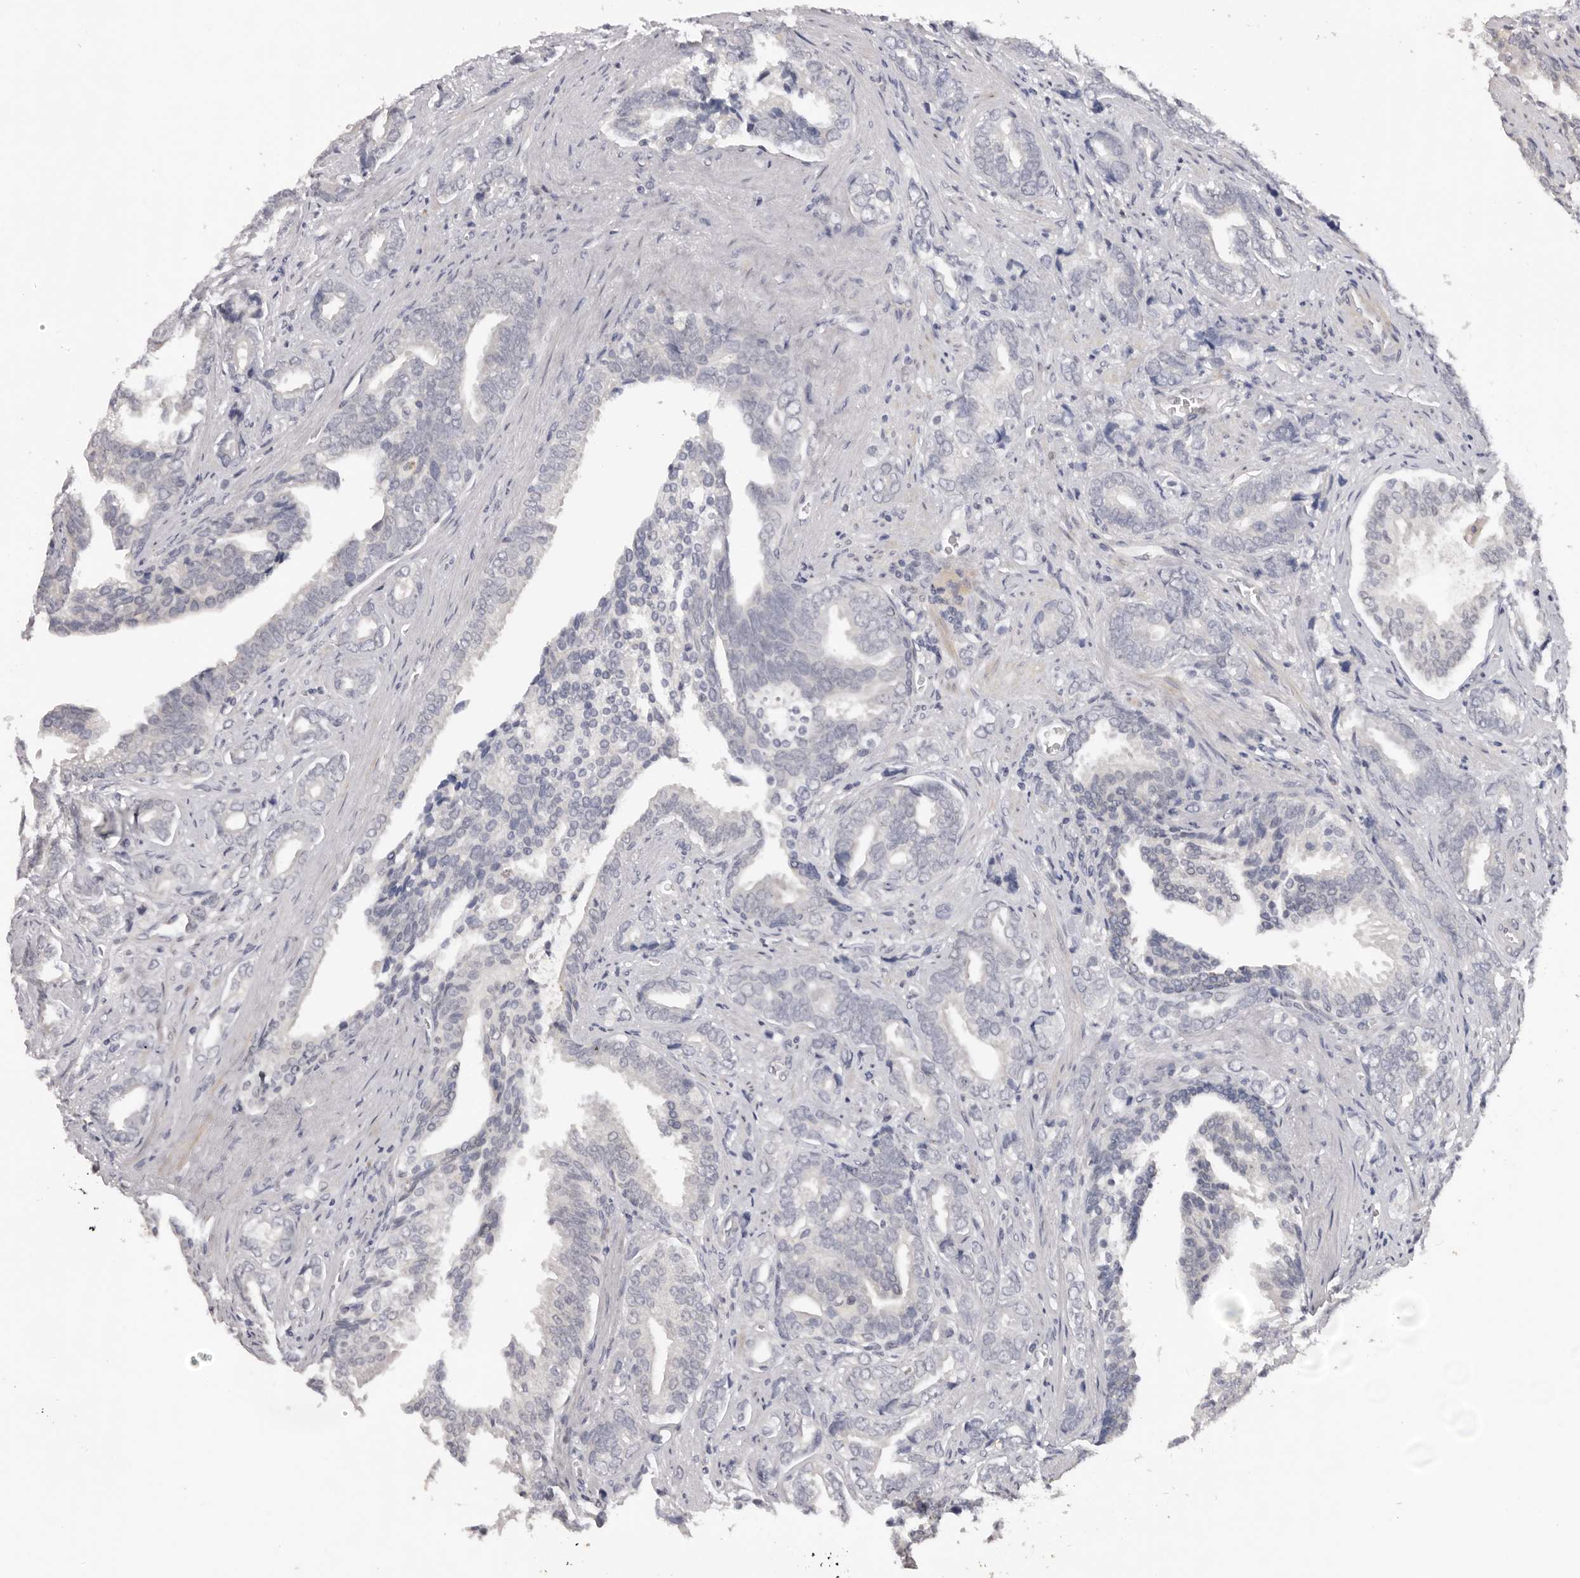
{"staining": {"intensity": "negative", "quantity": "none", "location": "none"}, "tissue": "prostate cancer", "cell_type": "Tumor cells", "image_type": "cancer", "snomed": [{"axis": "morphology", "description": "Adenocarcinoma, Medium grade"}, {"axis": "topography", "description": "Prostate"}], "caption": "Immunohistochemistry micrograph of neoplastic tissue: adenocarcinoma (medium-grade) (prostate) stained with DAB demonstrates no significant protein expression in tumor cells. The staining is performed using DAB (3,3'-diaminobenzidine) brown chromogen with nuclei counter-stained in using hematoxylin.", "gene": "TNR", "patient": {"sex": "male", "age": 67}}